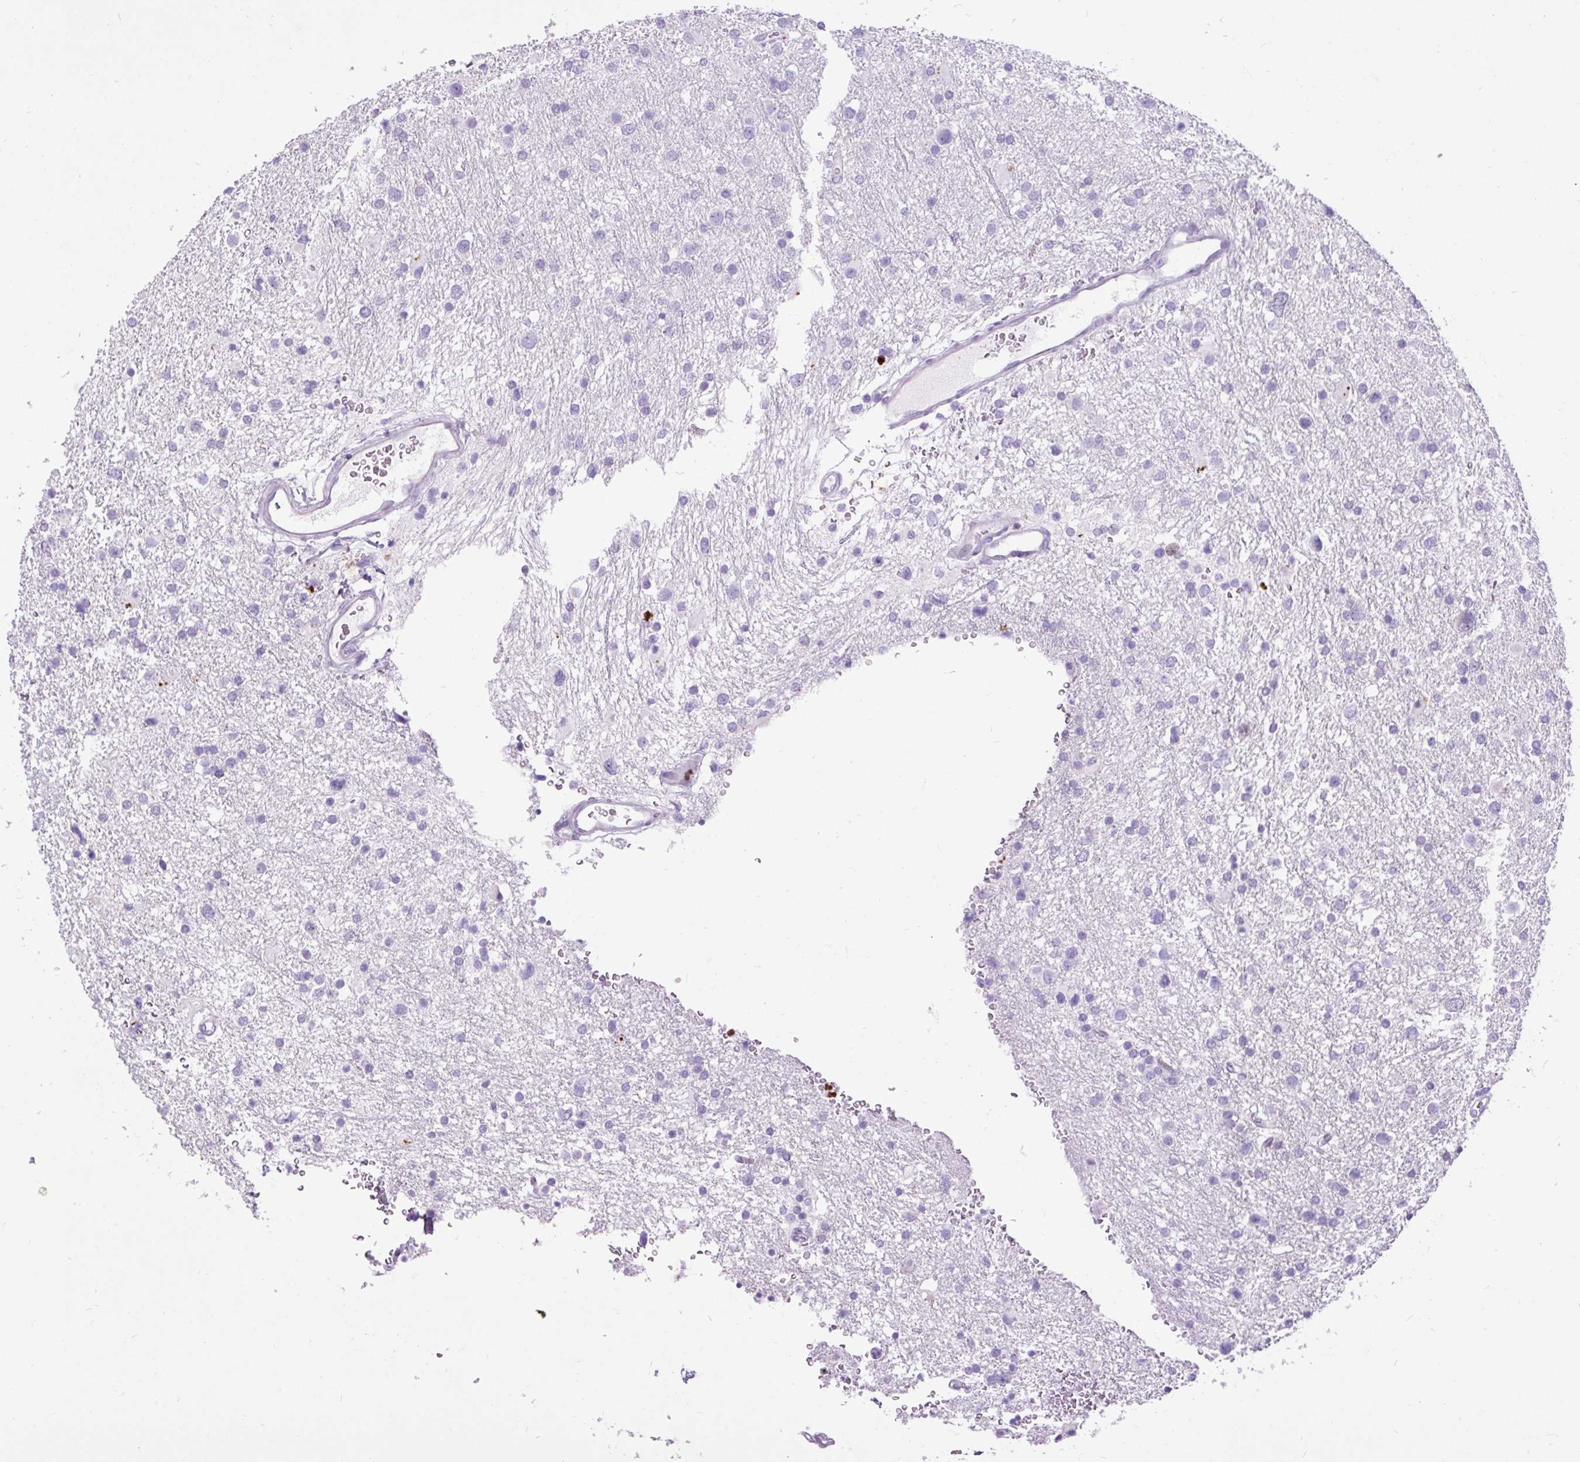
{"staining": {"intensity": "negative", "quantity": "none", "location": "none"}, "tissue": "glioma", "cell_type": "Tumor cells", "image_type": "cancer", "snomed": [{"axis": "morphology", "description": "Glioma, malignant, Low grade"}, {"axis": "topography", "description": "Brain"}], "caption": "Tumor cells are negative for protein expression in human malignant glioma (low-grade). (Stains: DAB (3,3'-diaminobenzidine) immunohistochemistry with hematoxylin counter stain, Microscopy: brightfield microscopy at high magnification).", "gene": "SPC24", "patient": {"sex": "female", "age": 32}}